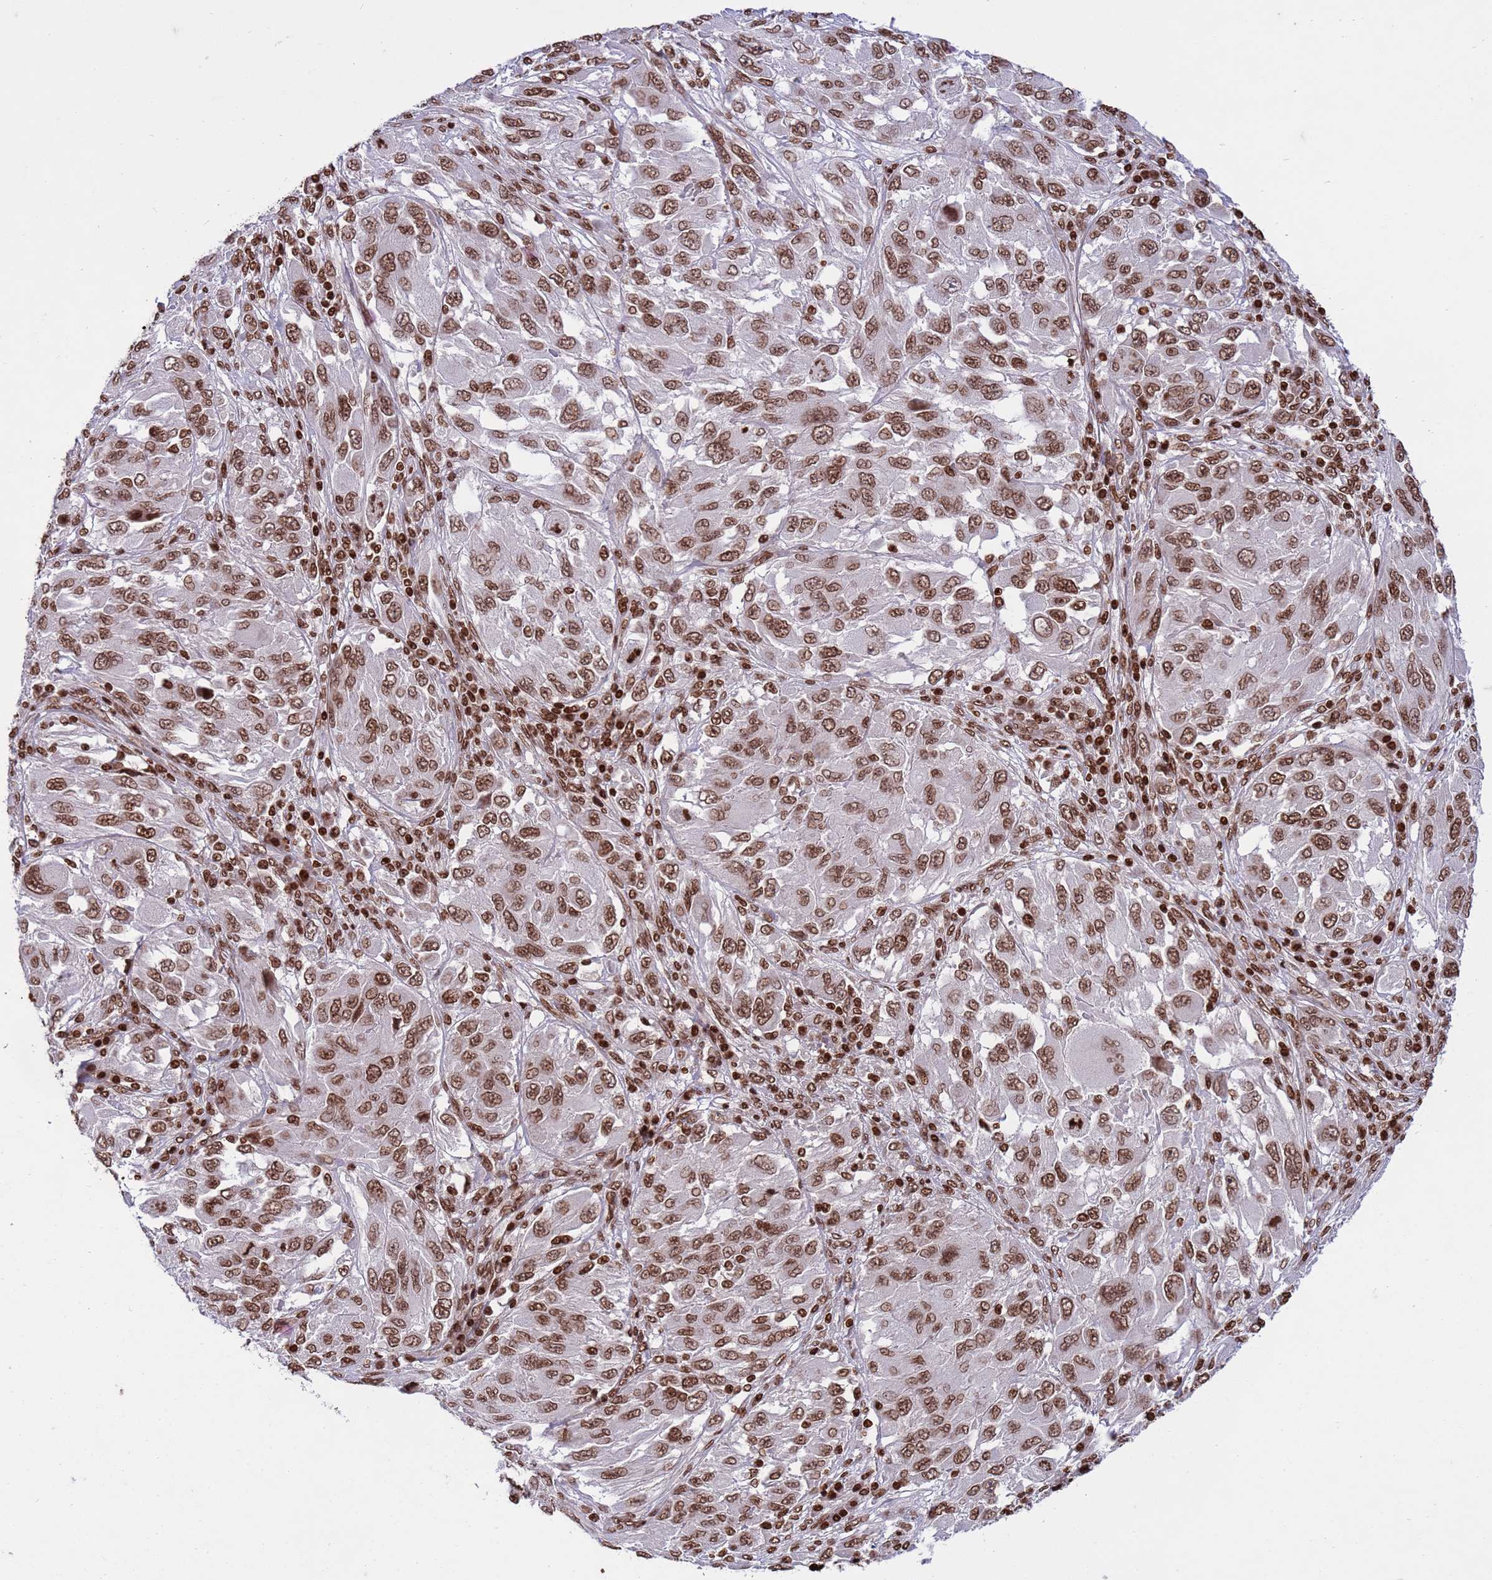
{"staining": {"intensity": "strong", "quantity": ">75%", "location": "nuclear"}, "tissue": "melanoma", "cell_type": "Tumor cells", "image_type": "cancer", "snomed": [{"axis": "morphology", "description": "Malignant melanoma, NOS"}, {"axis": "topography", "description": "Skin"}], "caption": "Malignant melanoma stained with a protein marker reveals strong staining in tumor cells.", "gene": "H3-3B", "patient": {"sex": "female", "age": 91}}